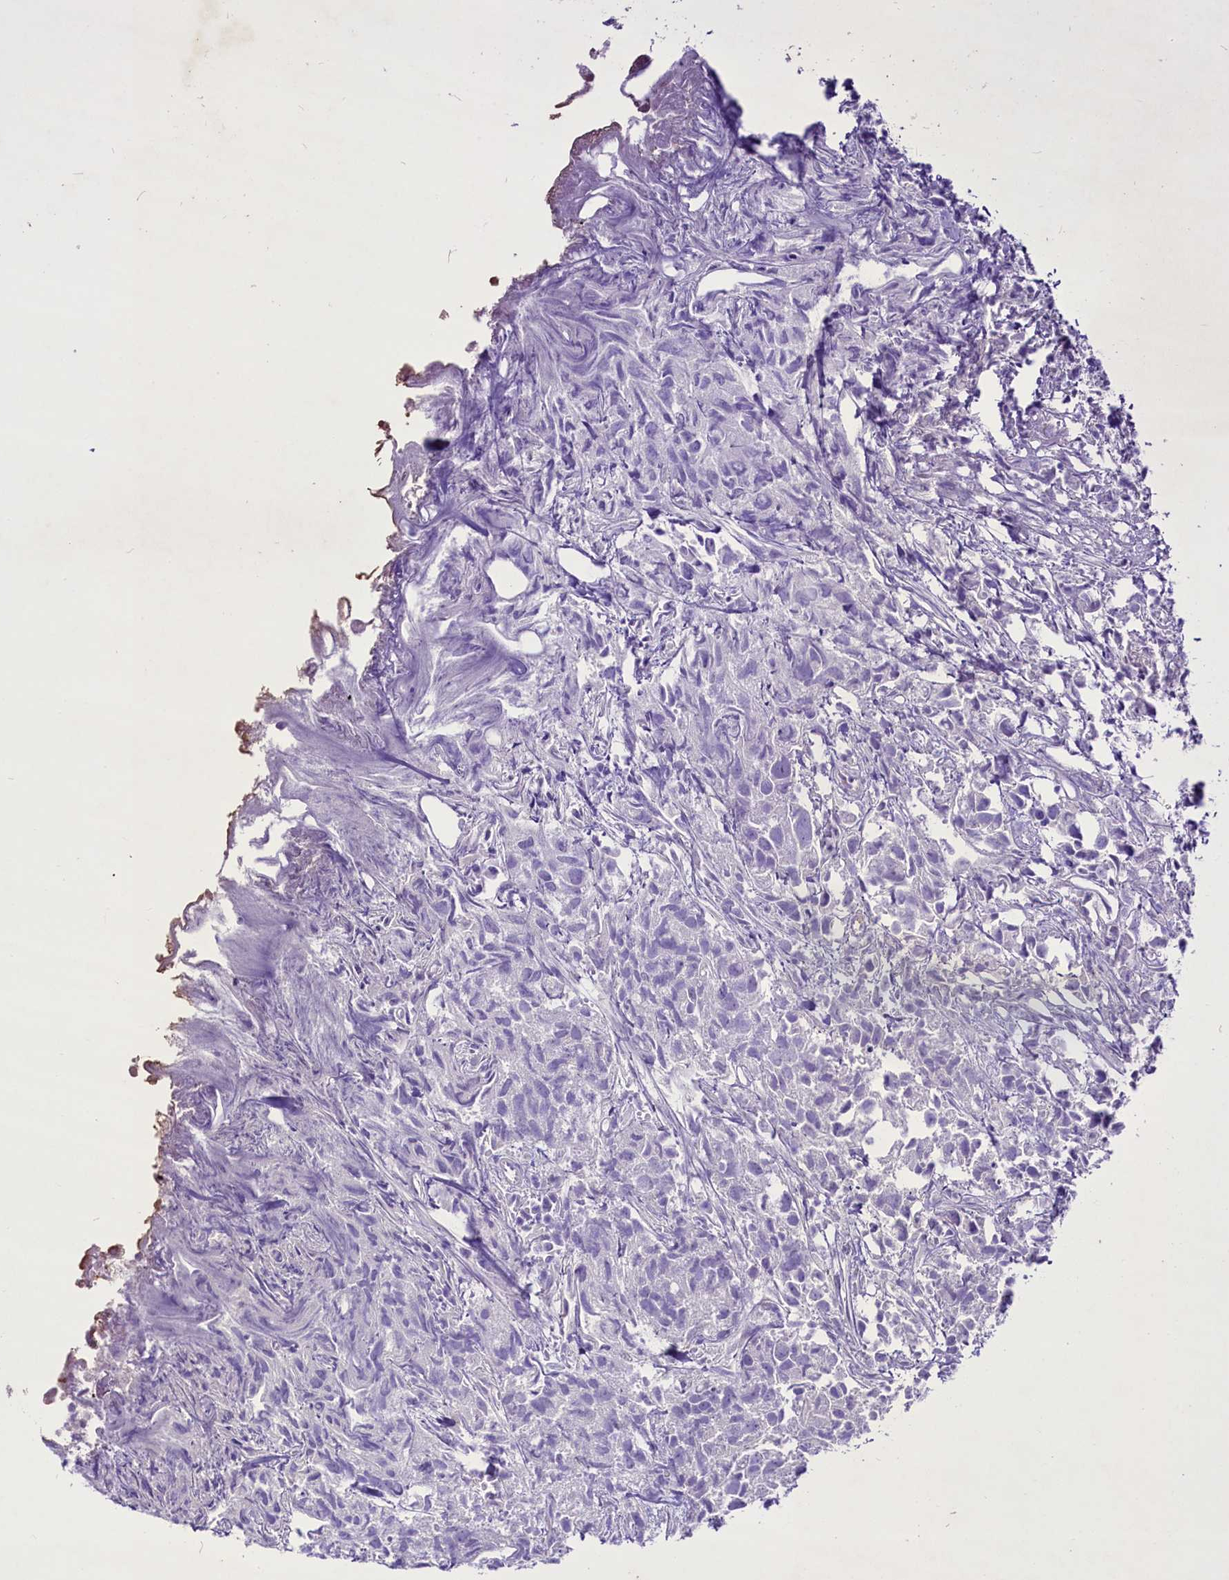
{"staining": {"intensity": "negative", "quantity": "none", "location": "none"}, "tissue": "urothelial cancer", "cell_type": "Tumor cells", "image_type": "cancer", "snomed": [{"axis": "morphology", "description": "Urothelial carcinoma, High grade"}, {"axis": "topography", "description": "Urinary bladder"}], "caption": "Tumor cells show no significant positivity in urothelial cancer.", "gene": "FAM209B", "patient": {"sex": "female", "age": 75}}